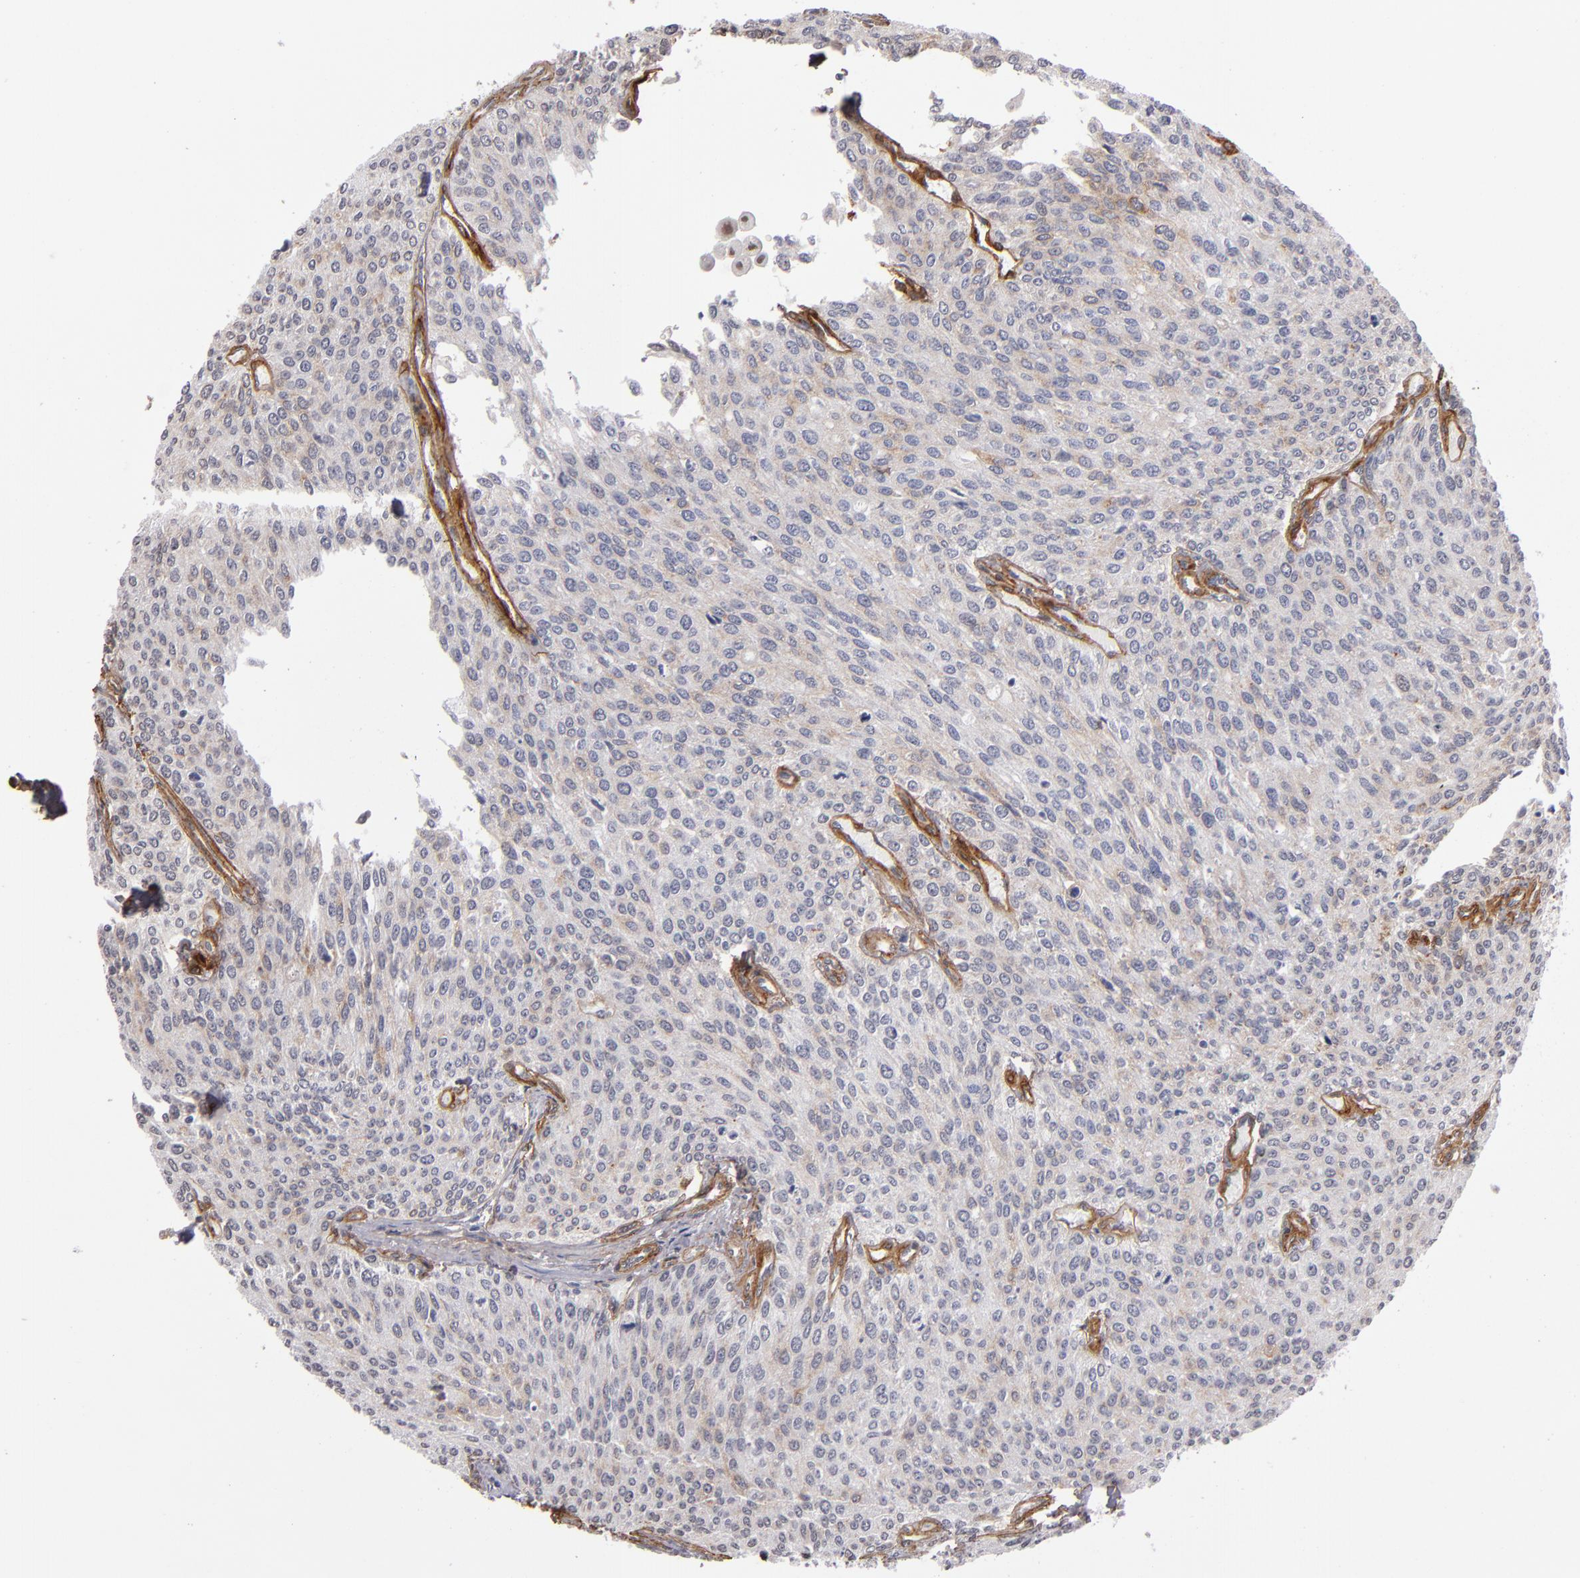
{"staining": {"intensity": "negative", "quantity": "none", "location": "none"}, "tissue": "urothelial cancer", "cell_type": "Tumor cells", "image_type": "cancer", "snomed": [{"axis": "morphology", "description": "Urothelial carcinoma, Low grade"}, {"axis": "topography", "description": "Urinary bladder"}], "caption": "IHC photomicrograph of urothelial carcinoma (low-grade) stained for a protein (brown), which demonstrates no expression in tumor cells.", "gene": "LAMC1", "patient": {"sex": "female", "age": 73}}